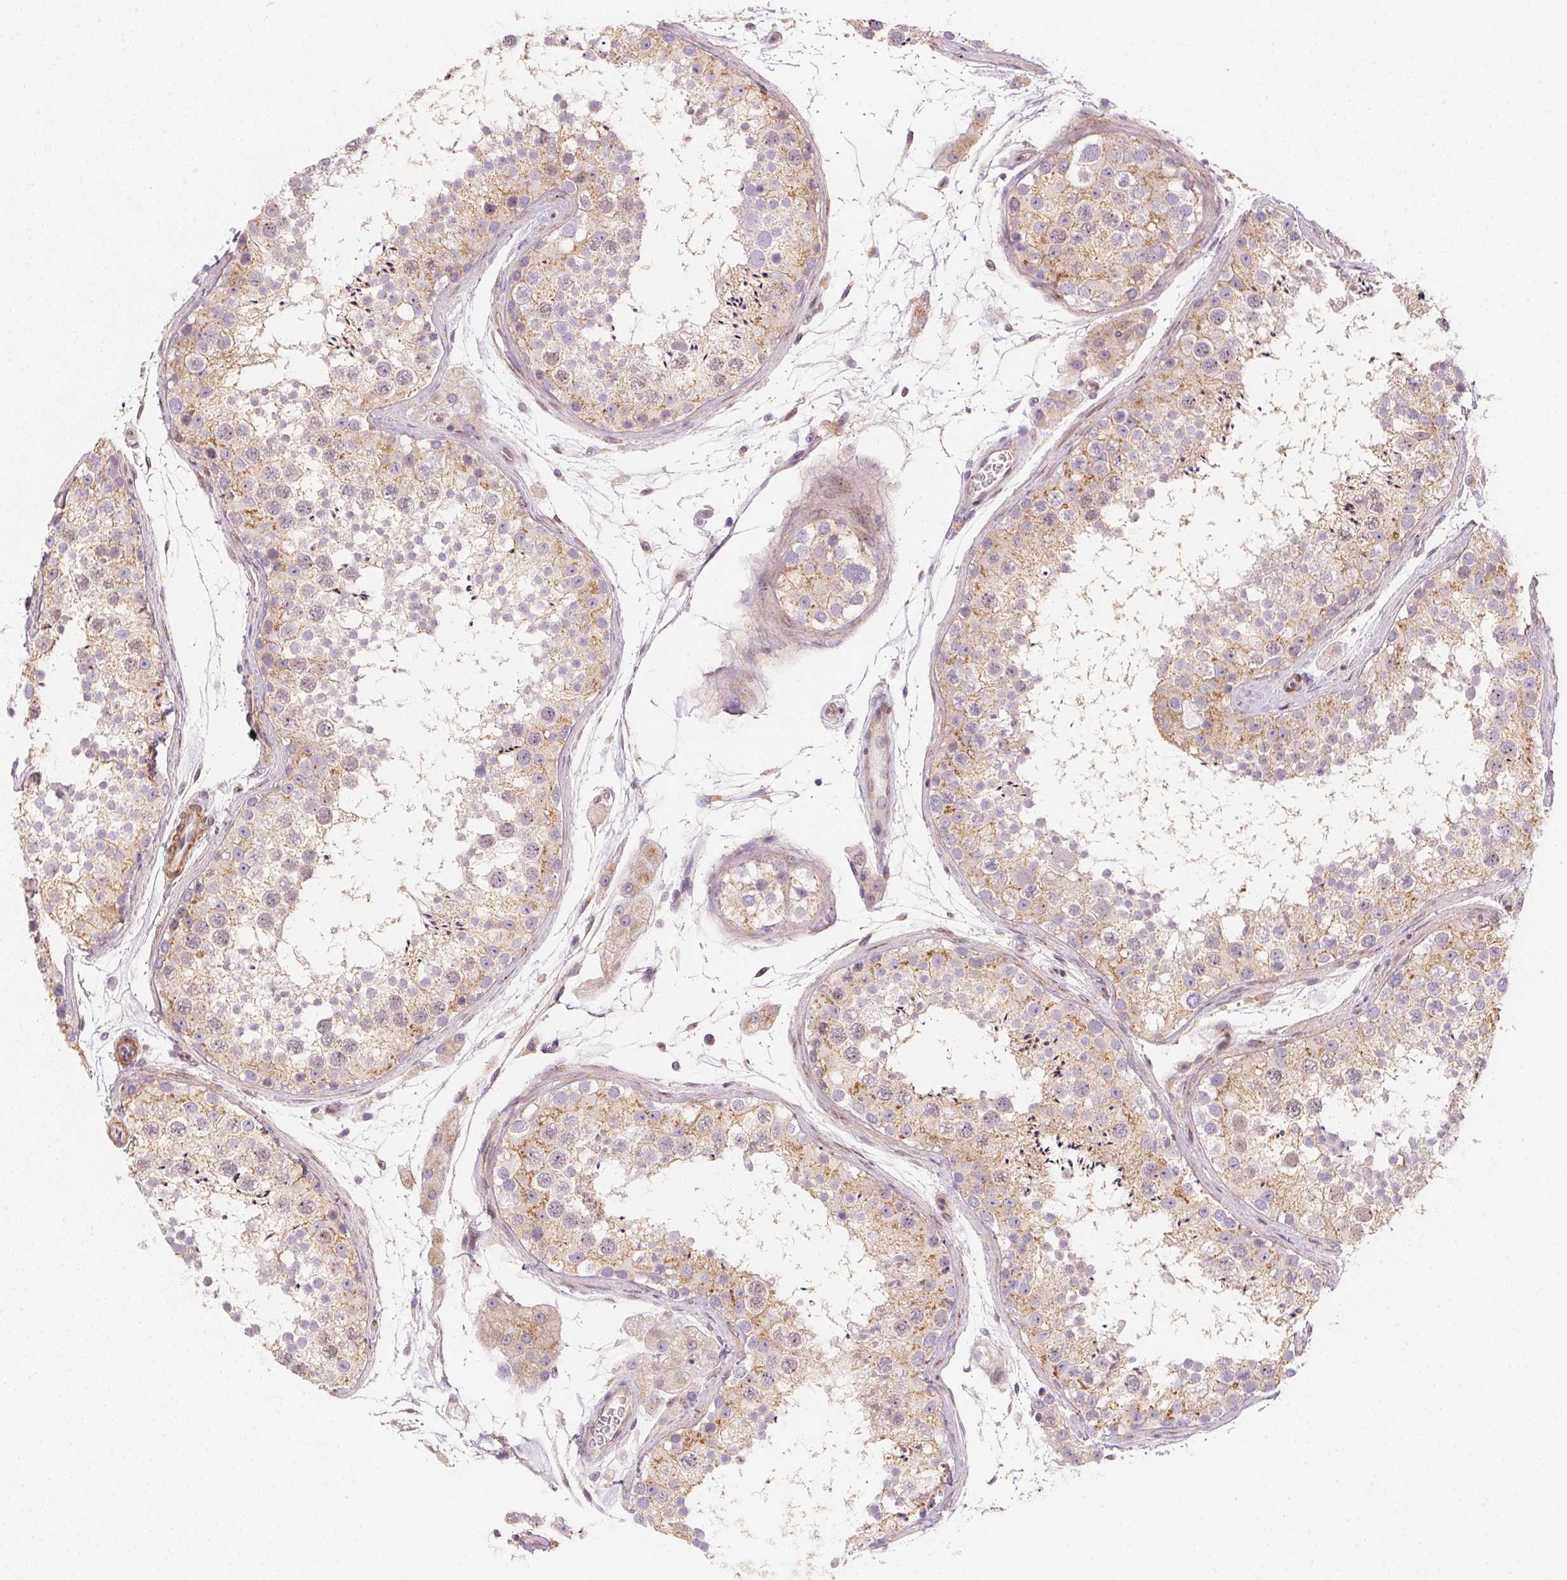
{"staining": {"intensity": "weak", "quantity": "25%-75%", "location": "cytoplasmic/membranous"}, "tissue": "testis", "cell_type": "Cells in seminiferous ducts", "image_type": "normal", "snomed": [{"axis": "morphology", "description": "Normal tissue, NOS"}, {"axis": "topography", "description": "Testis"}], "caption": "Immunohistochemical staining of unremarkable testis demonstrates 25%-75% levels of weak cytoplasmic/membranous protein positivity in approximately 25%-75% of cells in seminiferous ducts.", "gene": "SMTN", "patient": {"sex": "male", "age": 41}}